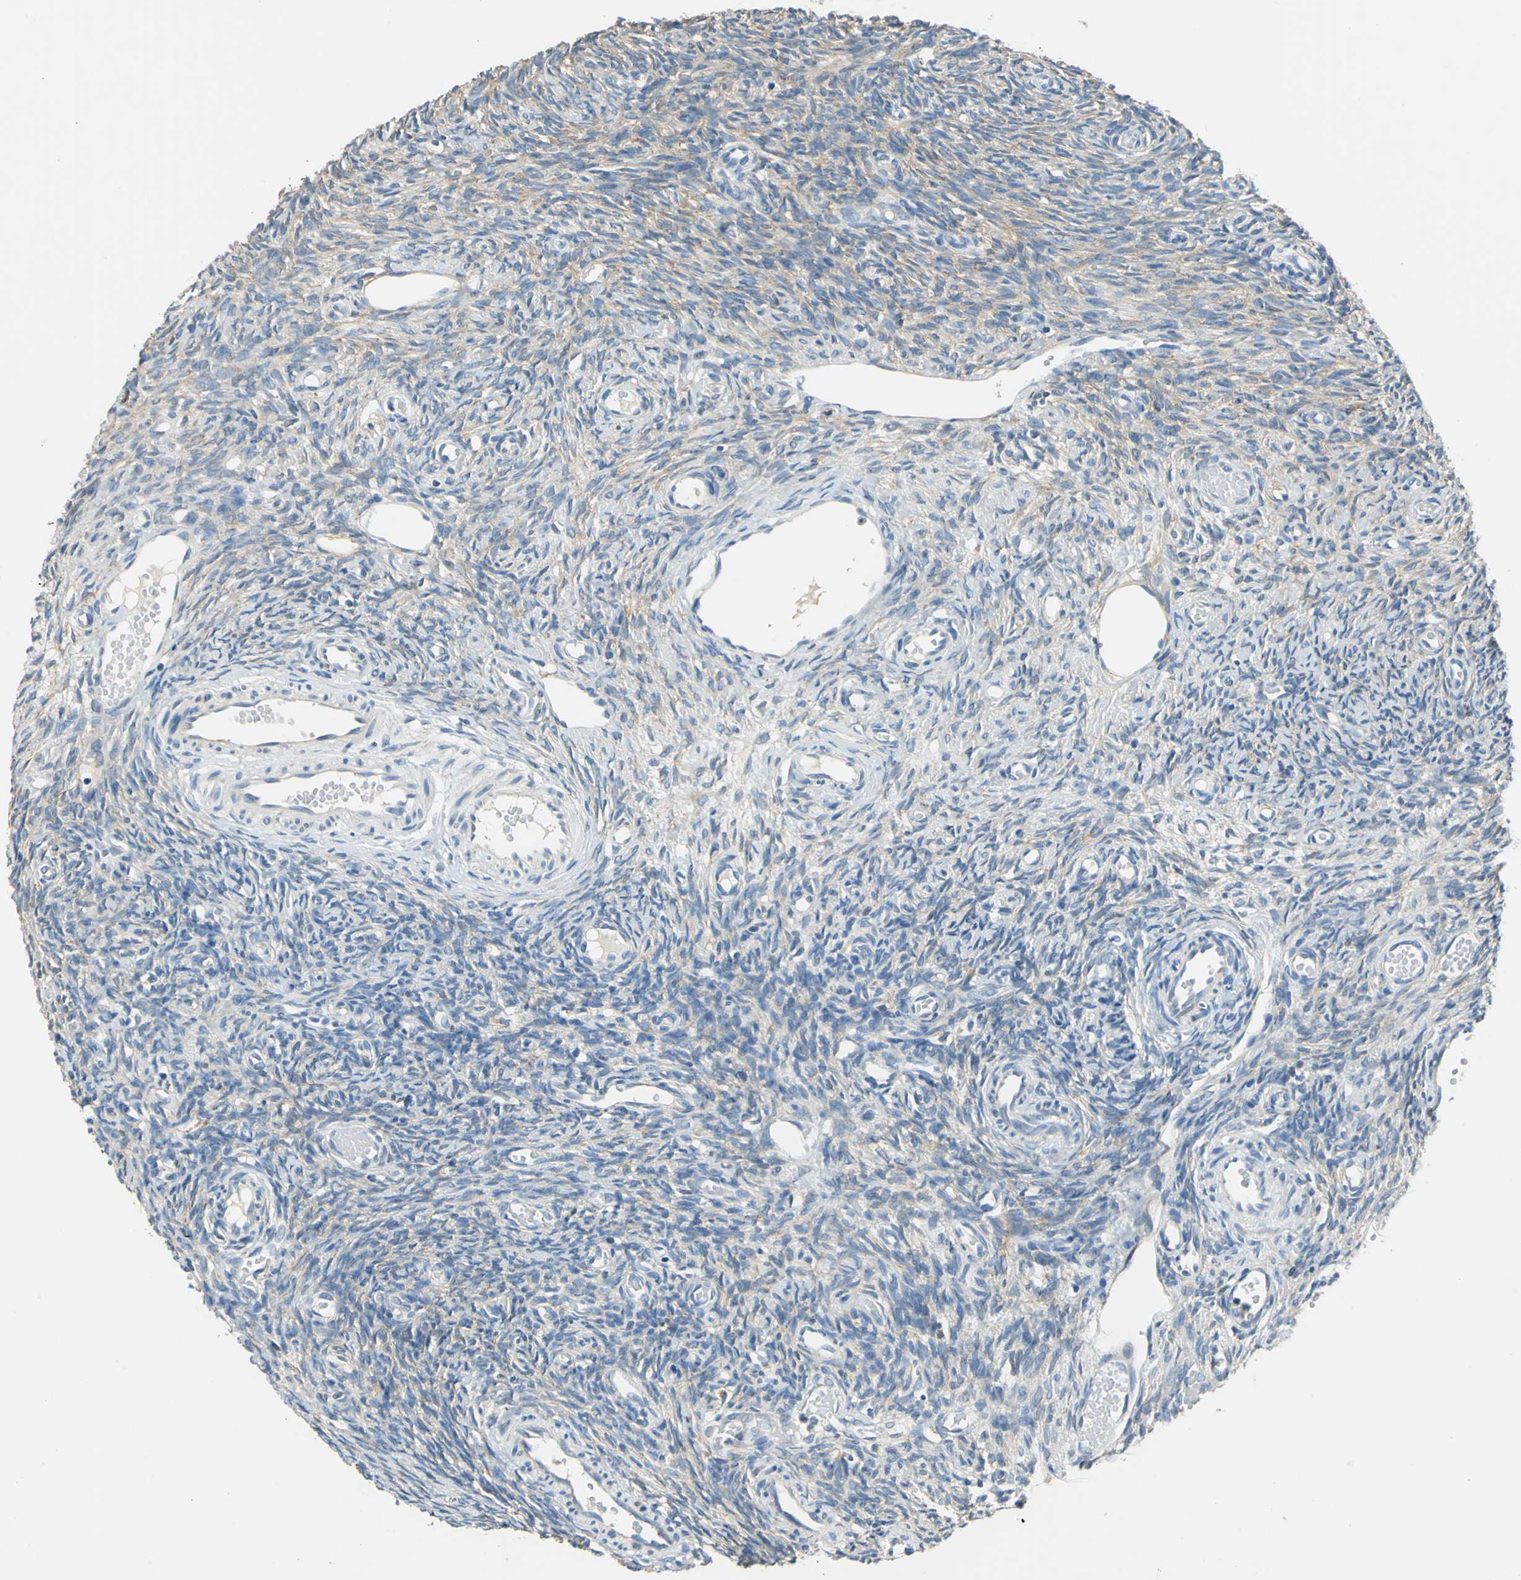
{"staining": {"intensity": "weak", "quantity": "<25%", "location": "cytoplasmic/membranous"}, "tissue": "ovary", "cell_type": "Ovarian stroma cells", "image_type": "normal", "snomed": [{"axis": "morphology", "description": "Normal tissue, NOS"}, {"axis": "topography", "description": "Ovary"}], "caption": "The micrograph reveals no staining of ovarian stroma cells in normal ovary.", "gene": "PRKCA", "patient": {"sex": "female", "age": 35}}